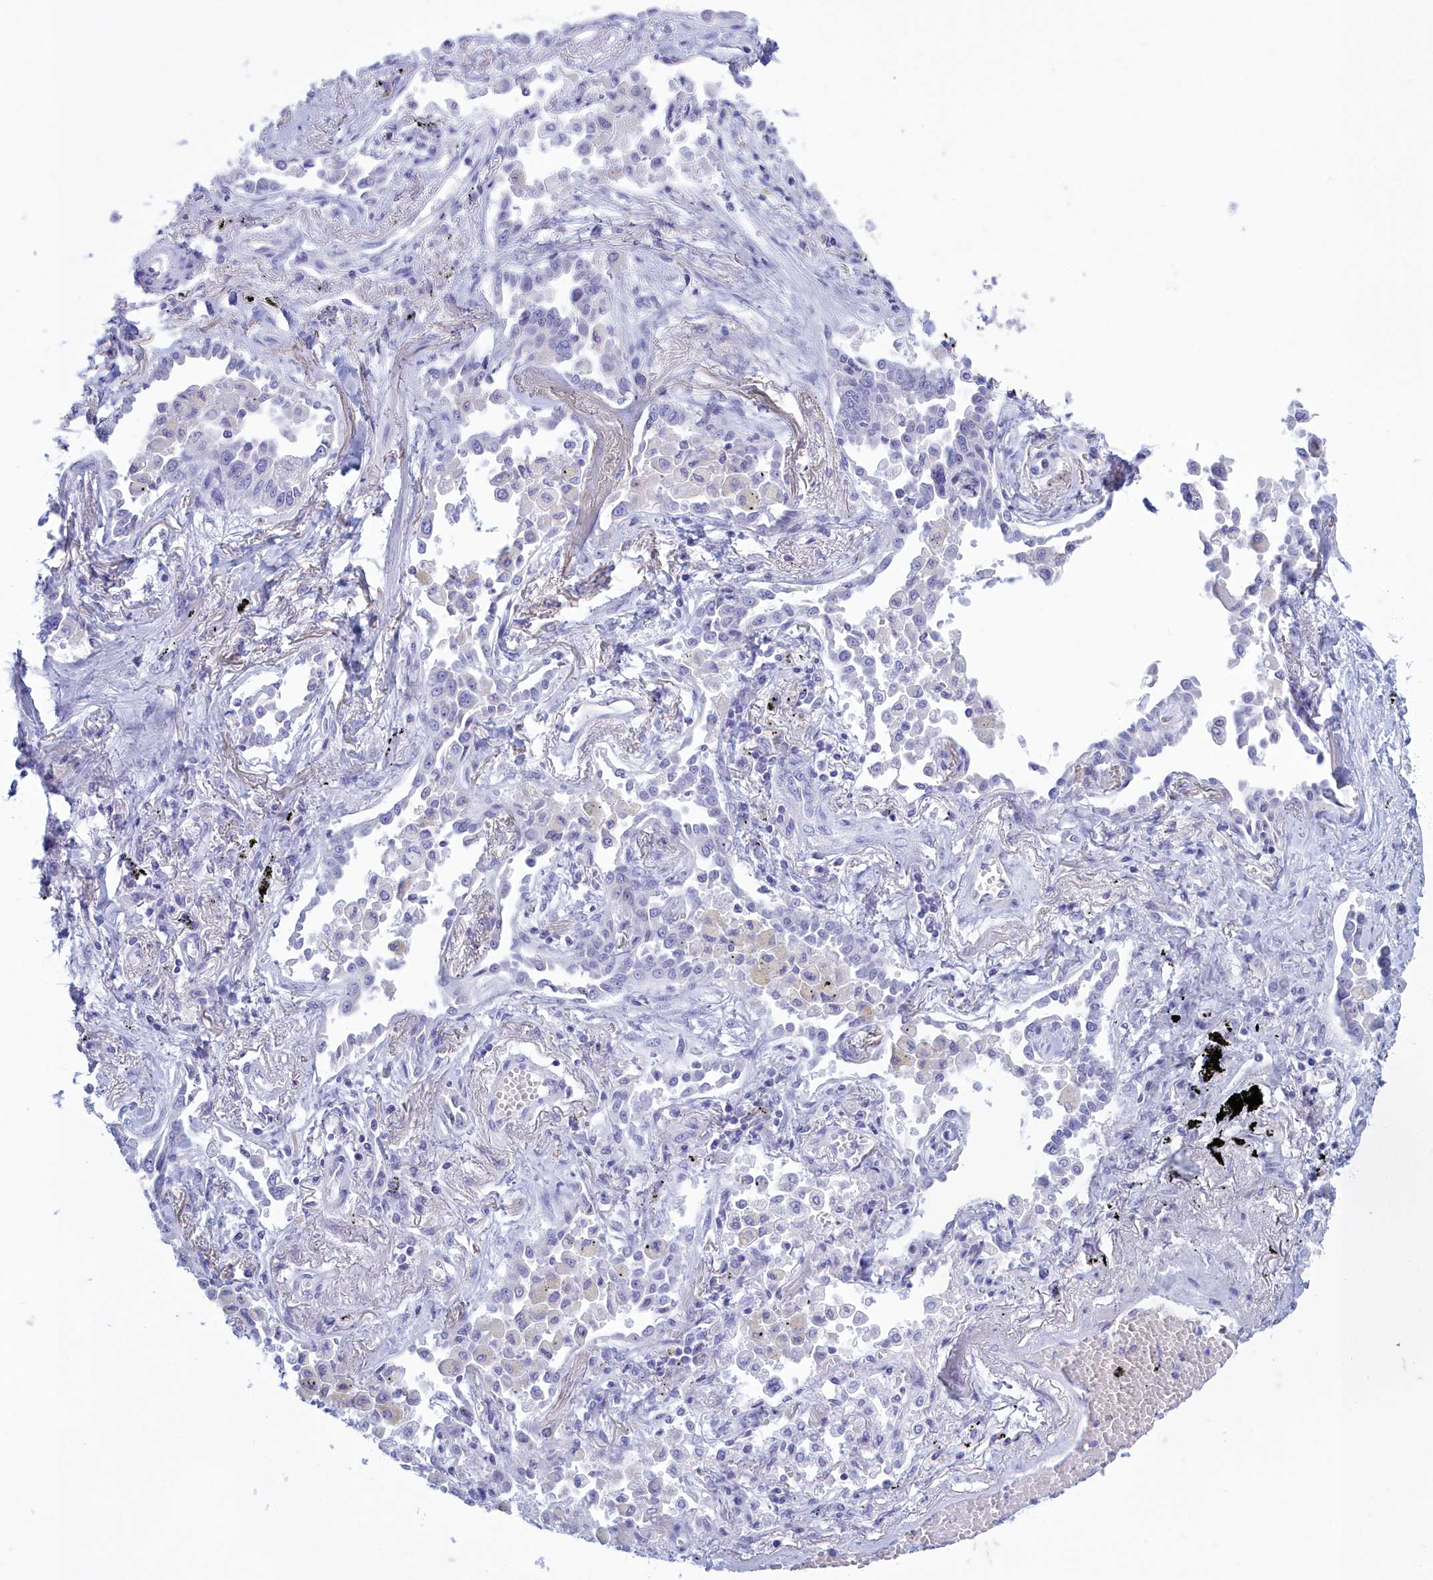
{"staining": {"intensity": "negative", "quantity": "none", "location": "none"}, "tissue": "lung cancer", "cell_type": "Tumor cells", "image_type": "cancer", "snomed": [{"axis": "morphology", "description": "Adenocarcinoma, NOS"}, {"axis": "topography", "description": "Lung"}], "caption": "An IHC image of adenocarcinoma (lung) is shown. There is no staining in tumor cells of adenocarcinoma (lung).", "gene": "TMEM97", "patient": {"sex": "male", "age": 67}}